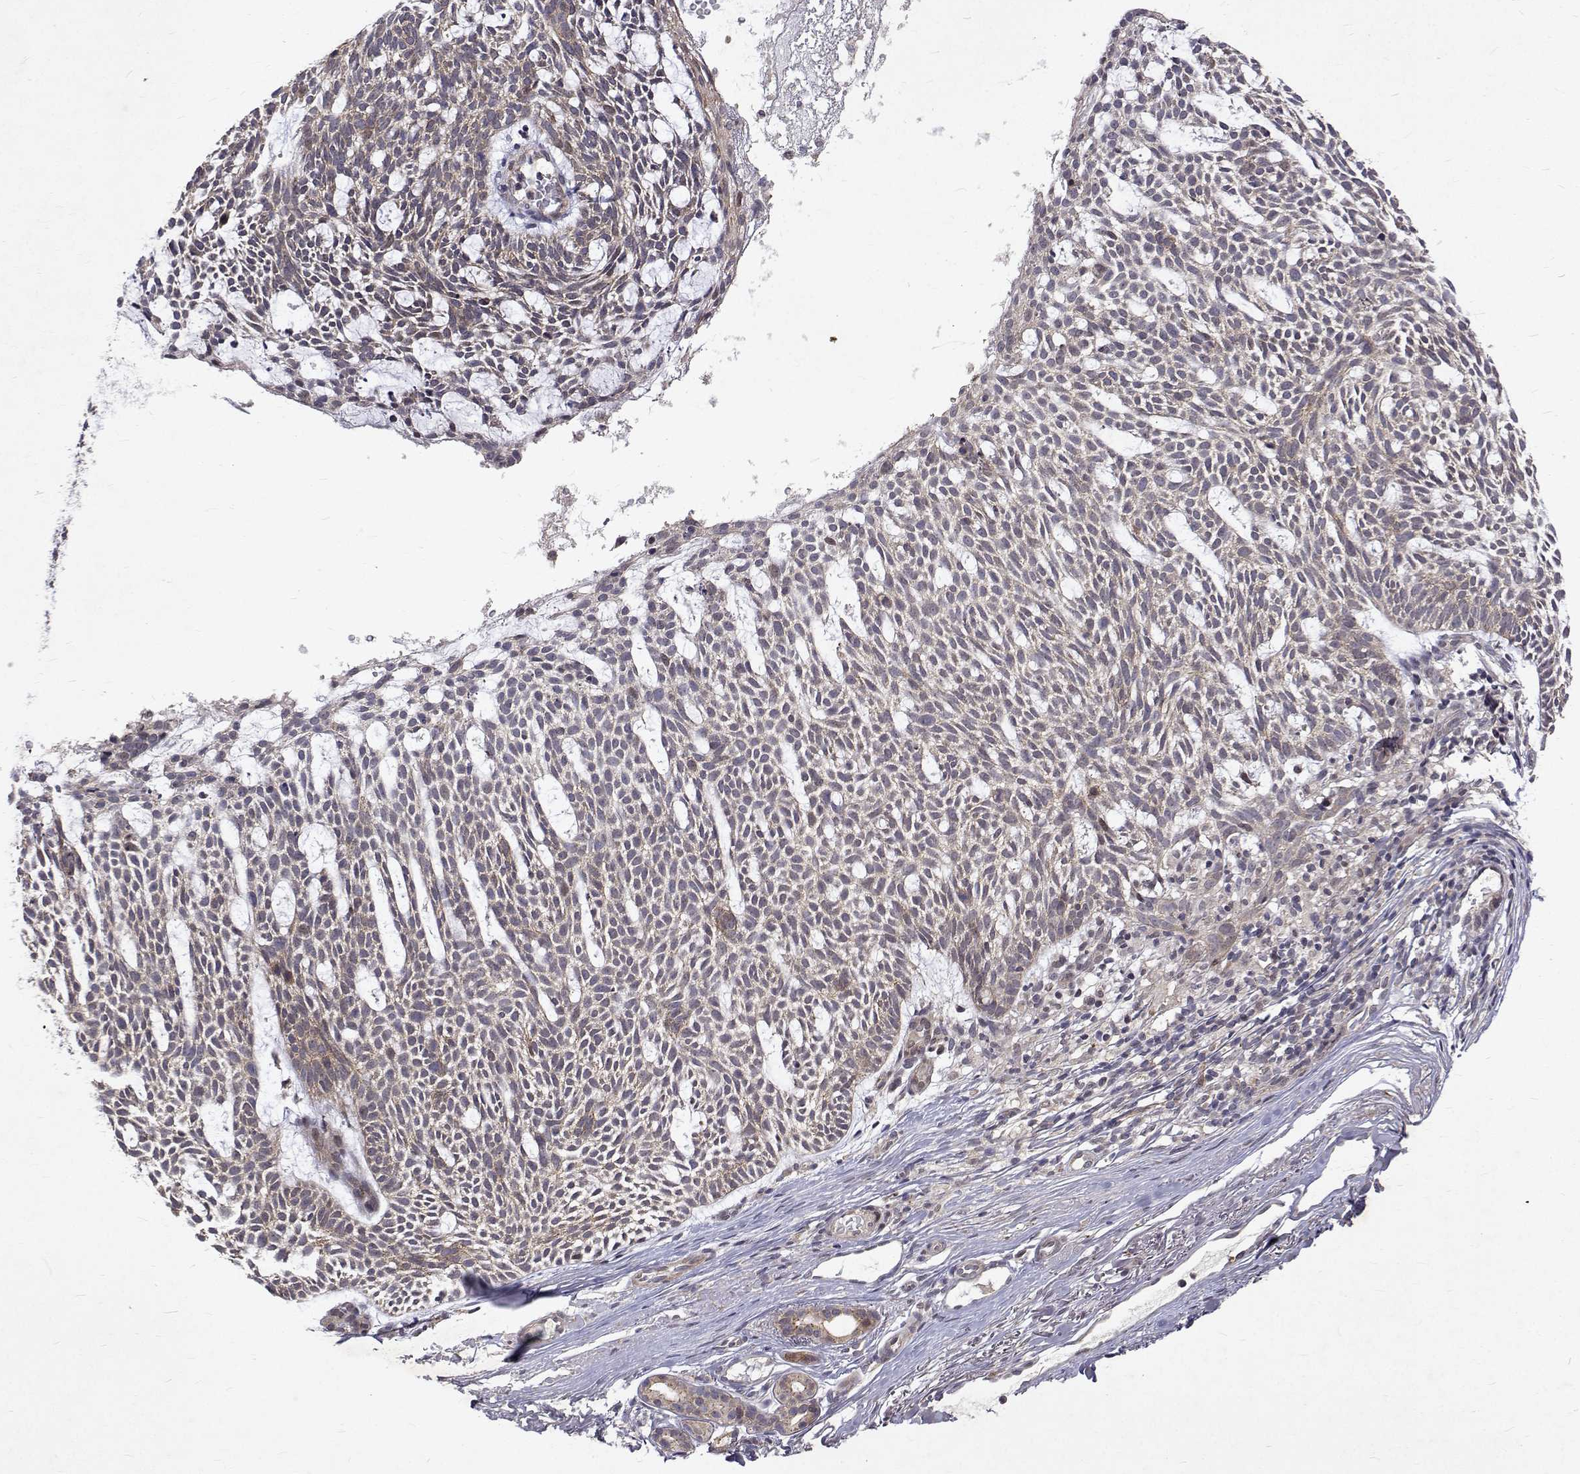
{"staining": {"intensity": "weak", "quantity": "<25%", "location": "cytoplasmic/membranous"}, "tissue": "skin cancer", "cell_type": "Tumor cells", "image_type": "cancer", "snomed": [{"axis": "morphology", "description": "Basal cell carcinoma"}, {"axis": "topography", "description": "Skin"}], "caption": "An immunohistochemistry (IHC) micrograph of skin cancer (basal cell carcinoma) is shown. There is no staining in tumor cells of skin cancer (basal cell carcinoma).", "gene": "ALKBH8", "patient": {"sex": "male", "age": 83}}